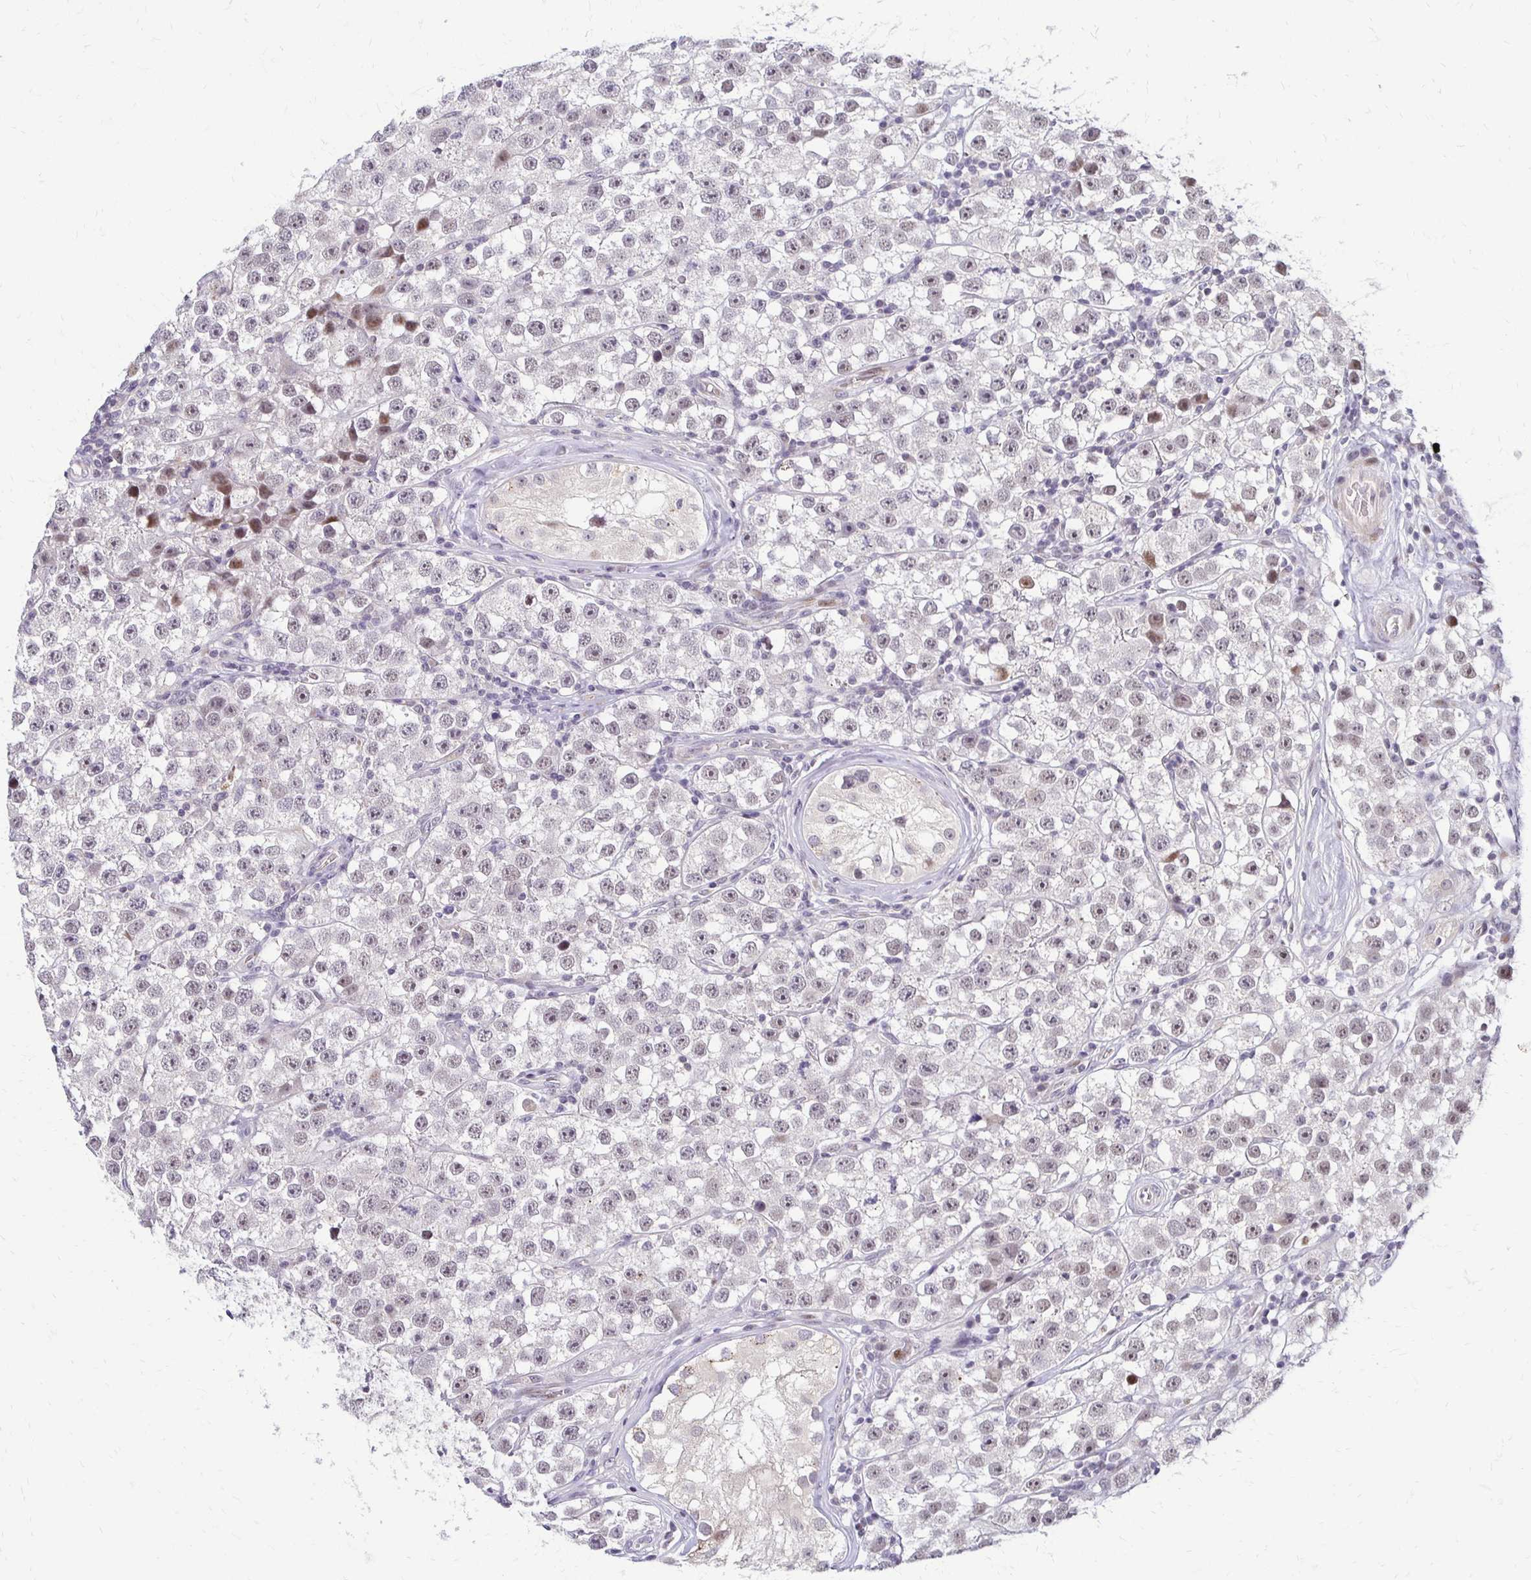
{"staining": {"intensity": "moderate", "quantity": "<25%", "location": "nuclear"}, "tissue": "testis cancer", "cell_type": "Tumor cells", "image_type": "cancer", "snomed": [{"axis": "morphology", "description": "Seminoma, NOS"}, {"axis": "topography", "description": "Testis"}], "caption": "The photomicrograph reveals a brown stain indicating the presence of a protein in the nuclear of tumor cells in testis seminoma. The staining is performed using DAB brown chromogen to label protein expression. The nuclei are counter-stained blue using hematoxylin.", "gene": "TRIR", "patient": {"sex": "male", "age": 34}}